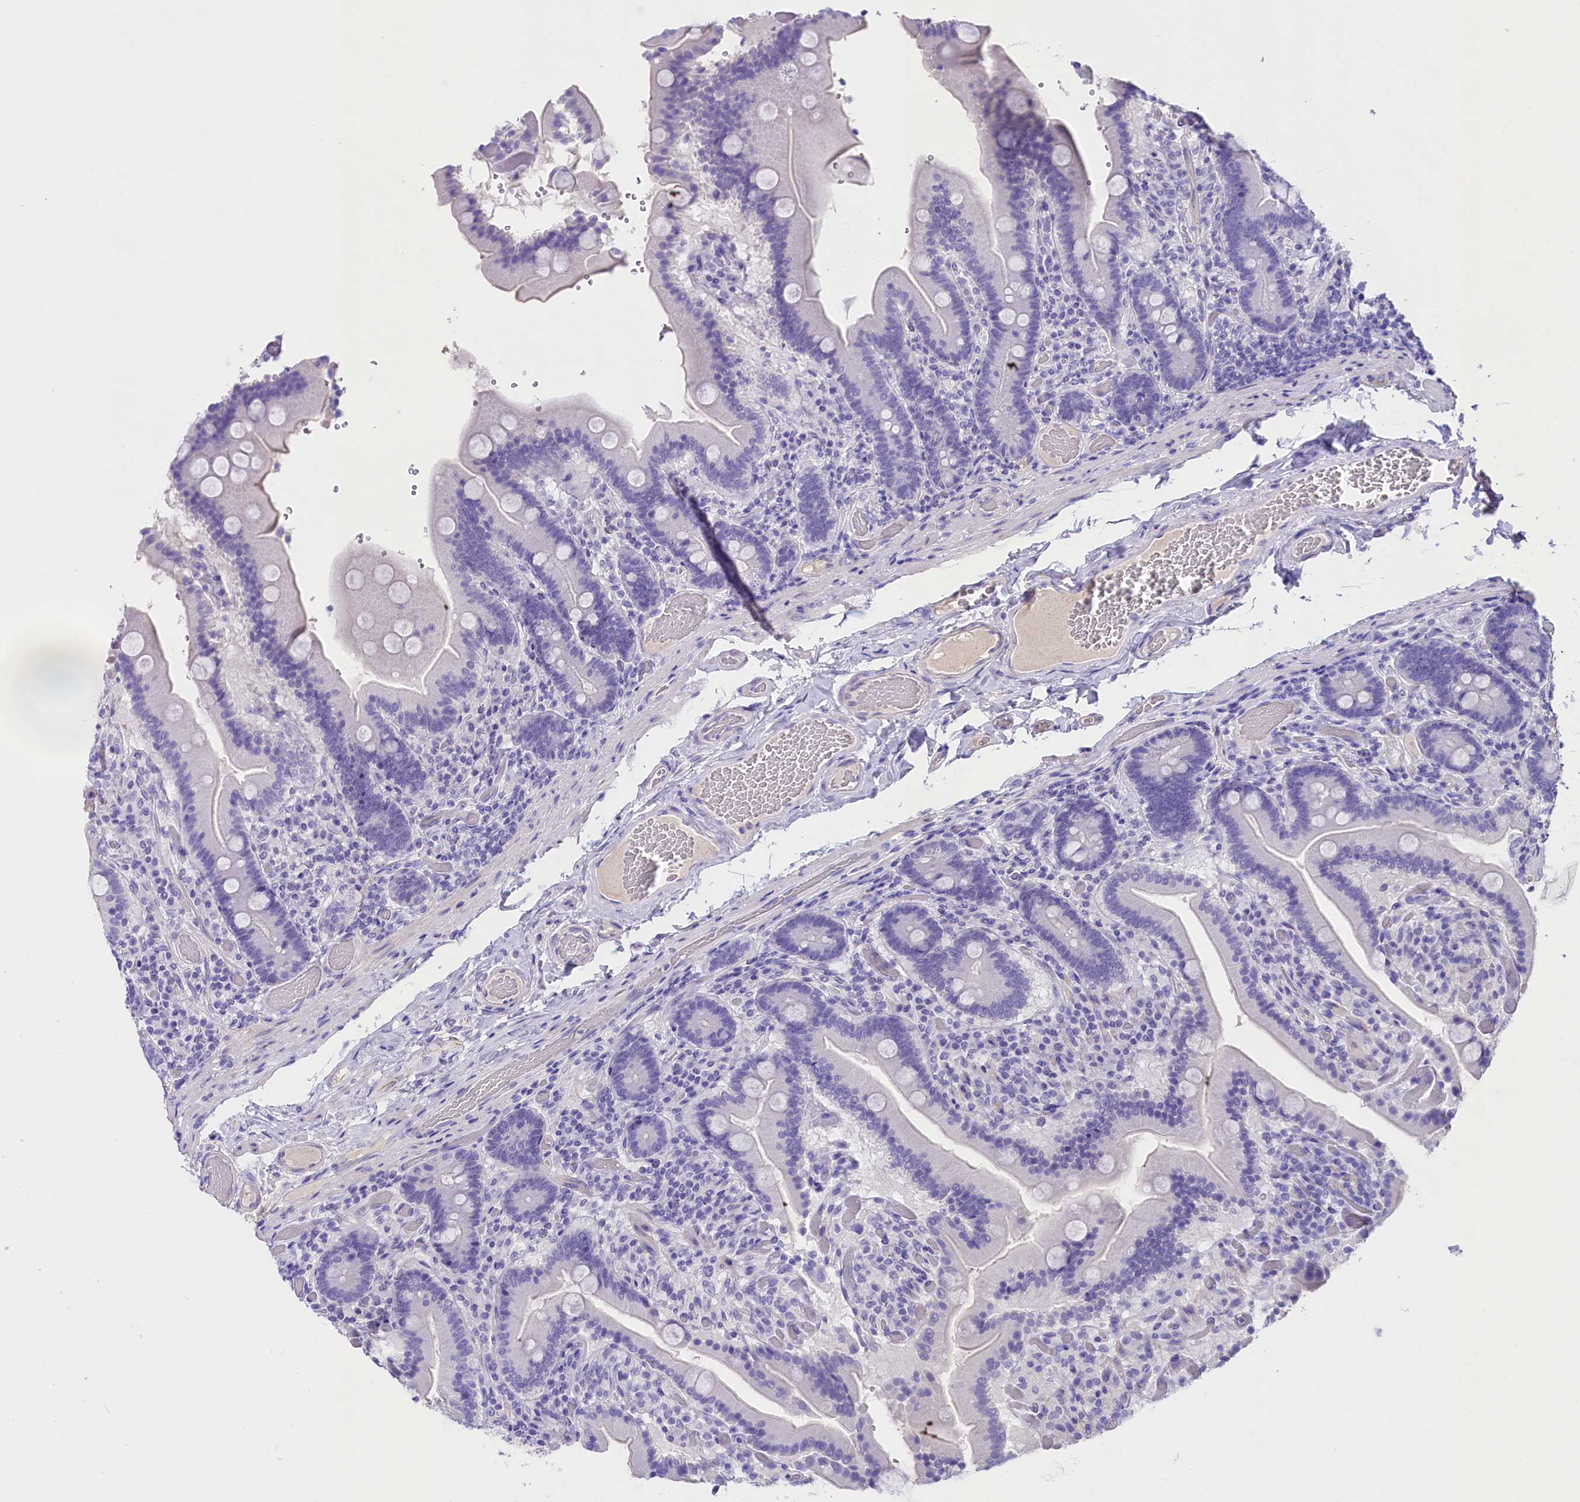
{"staining": {"intensity": "negative", "quantity": "none", "location": "none"}, "tissue": "duodenum", "cell_type": "Glandular cells", "image_type": "normal", "snomed": [{"axis": "morphology", "description": "Normal tissue, NOS"}, {"axis": "topography", "description": "Duodenum"}], "caption": "IHC photomicrograph of normal duodenum stained for a protein (brown), which reveals no expression in glandular cells.", "gene": "SKIDA1", "patient": {"sex": "female", "age": 62}}